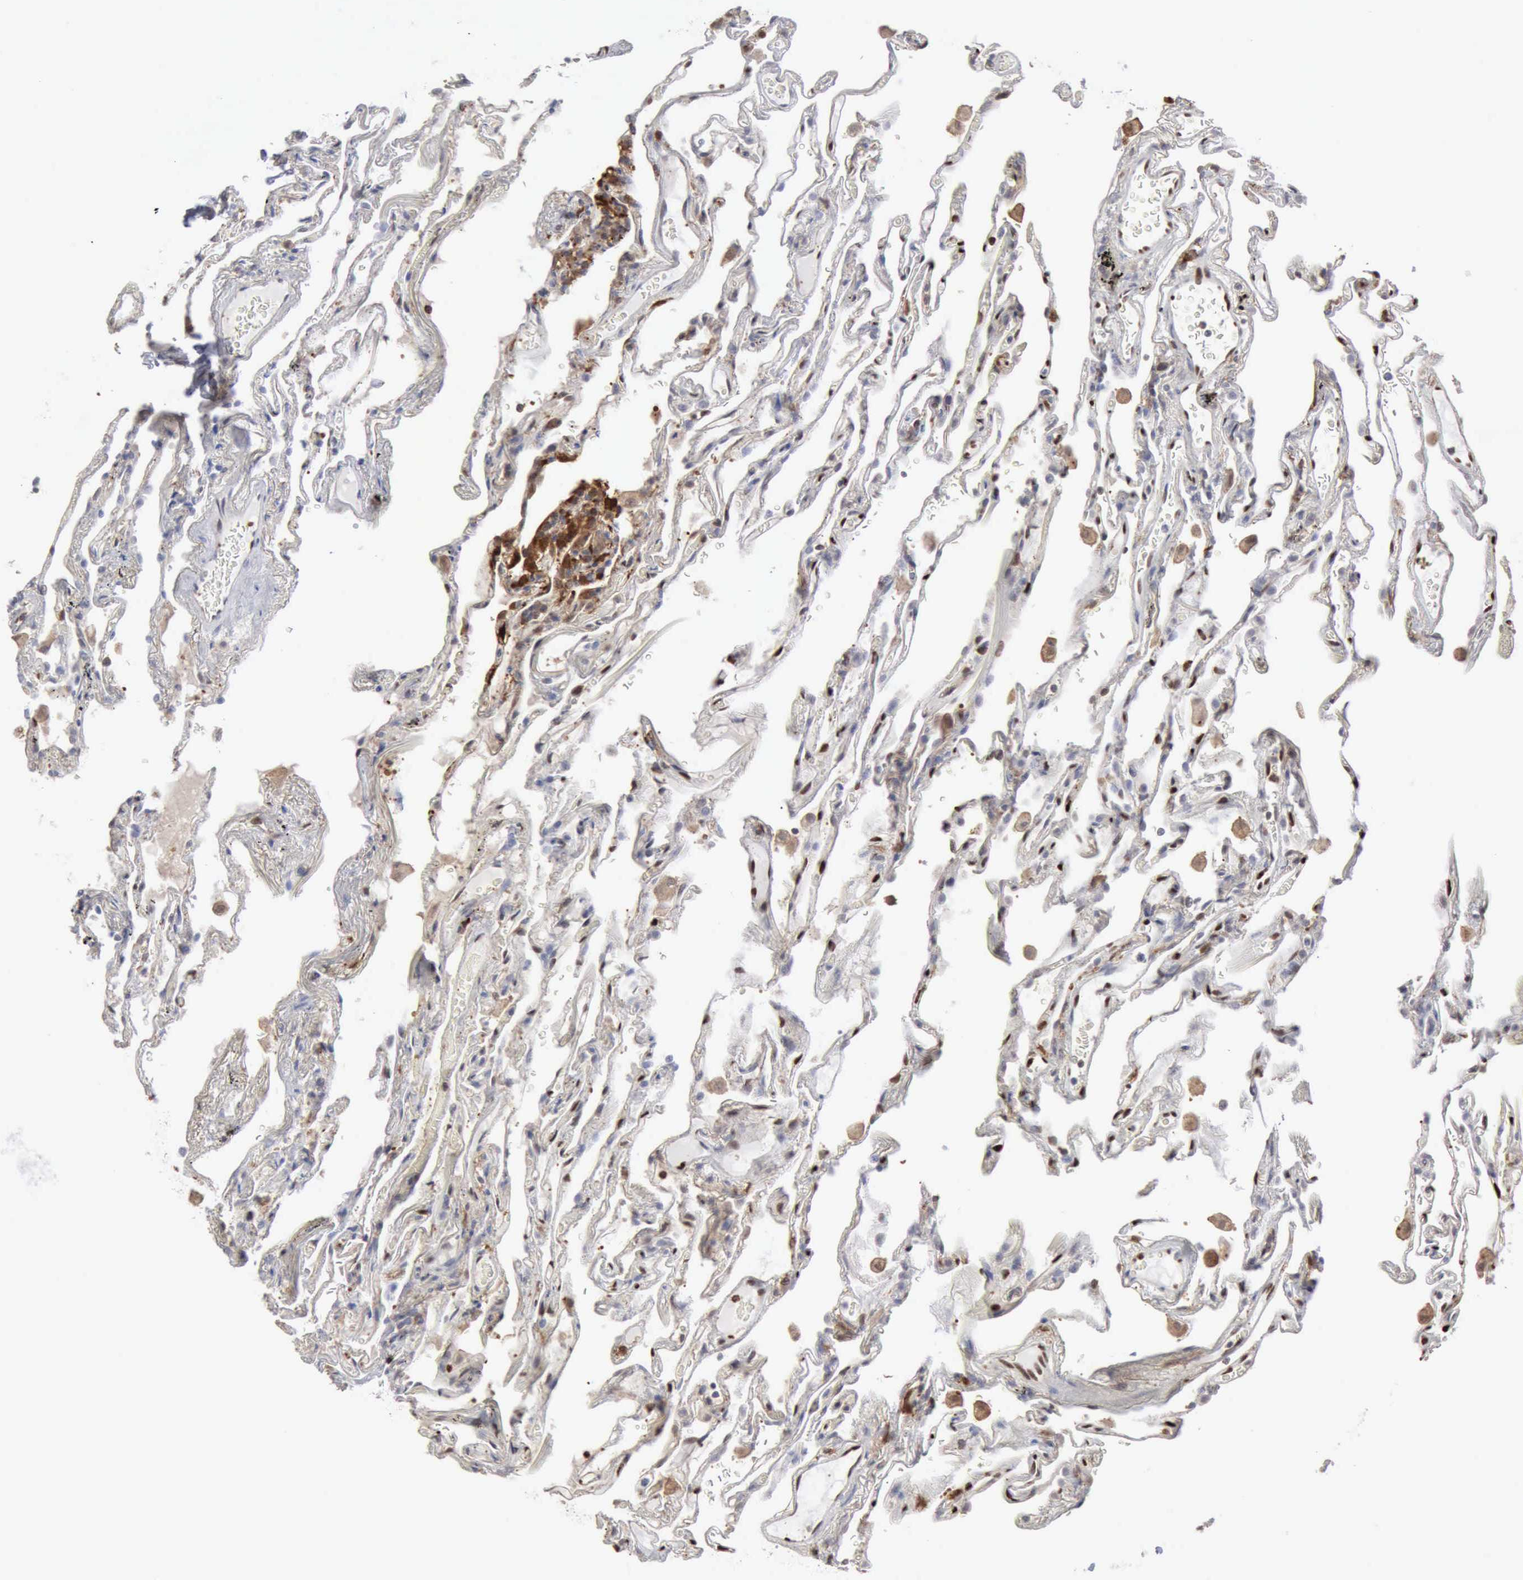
{"staining": {"intensity": "negative", "quantity": "none", "location": "none"}, "tissue": "lung", "cell_type": "Alveolar cells", "image_type": "normal", "snomed": [{"axis": "morphology", "description": "Normal tissue, NOS"}, {"axis": "morphology", "description": "Inflammation, NOS"}, {"axis": "topography", "description": "Lung"}], "caption": "High power microscopy image of an immunohistochemistry micrograph of normal lung, revealing no significant staining in alveolar cells.", "gene": "STAT1", "patient": {"sex": "male", "age": 69}}